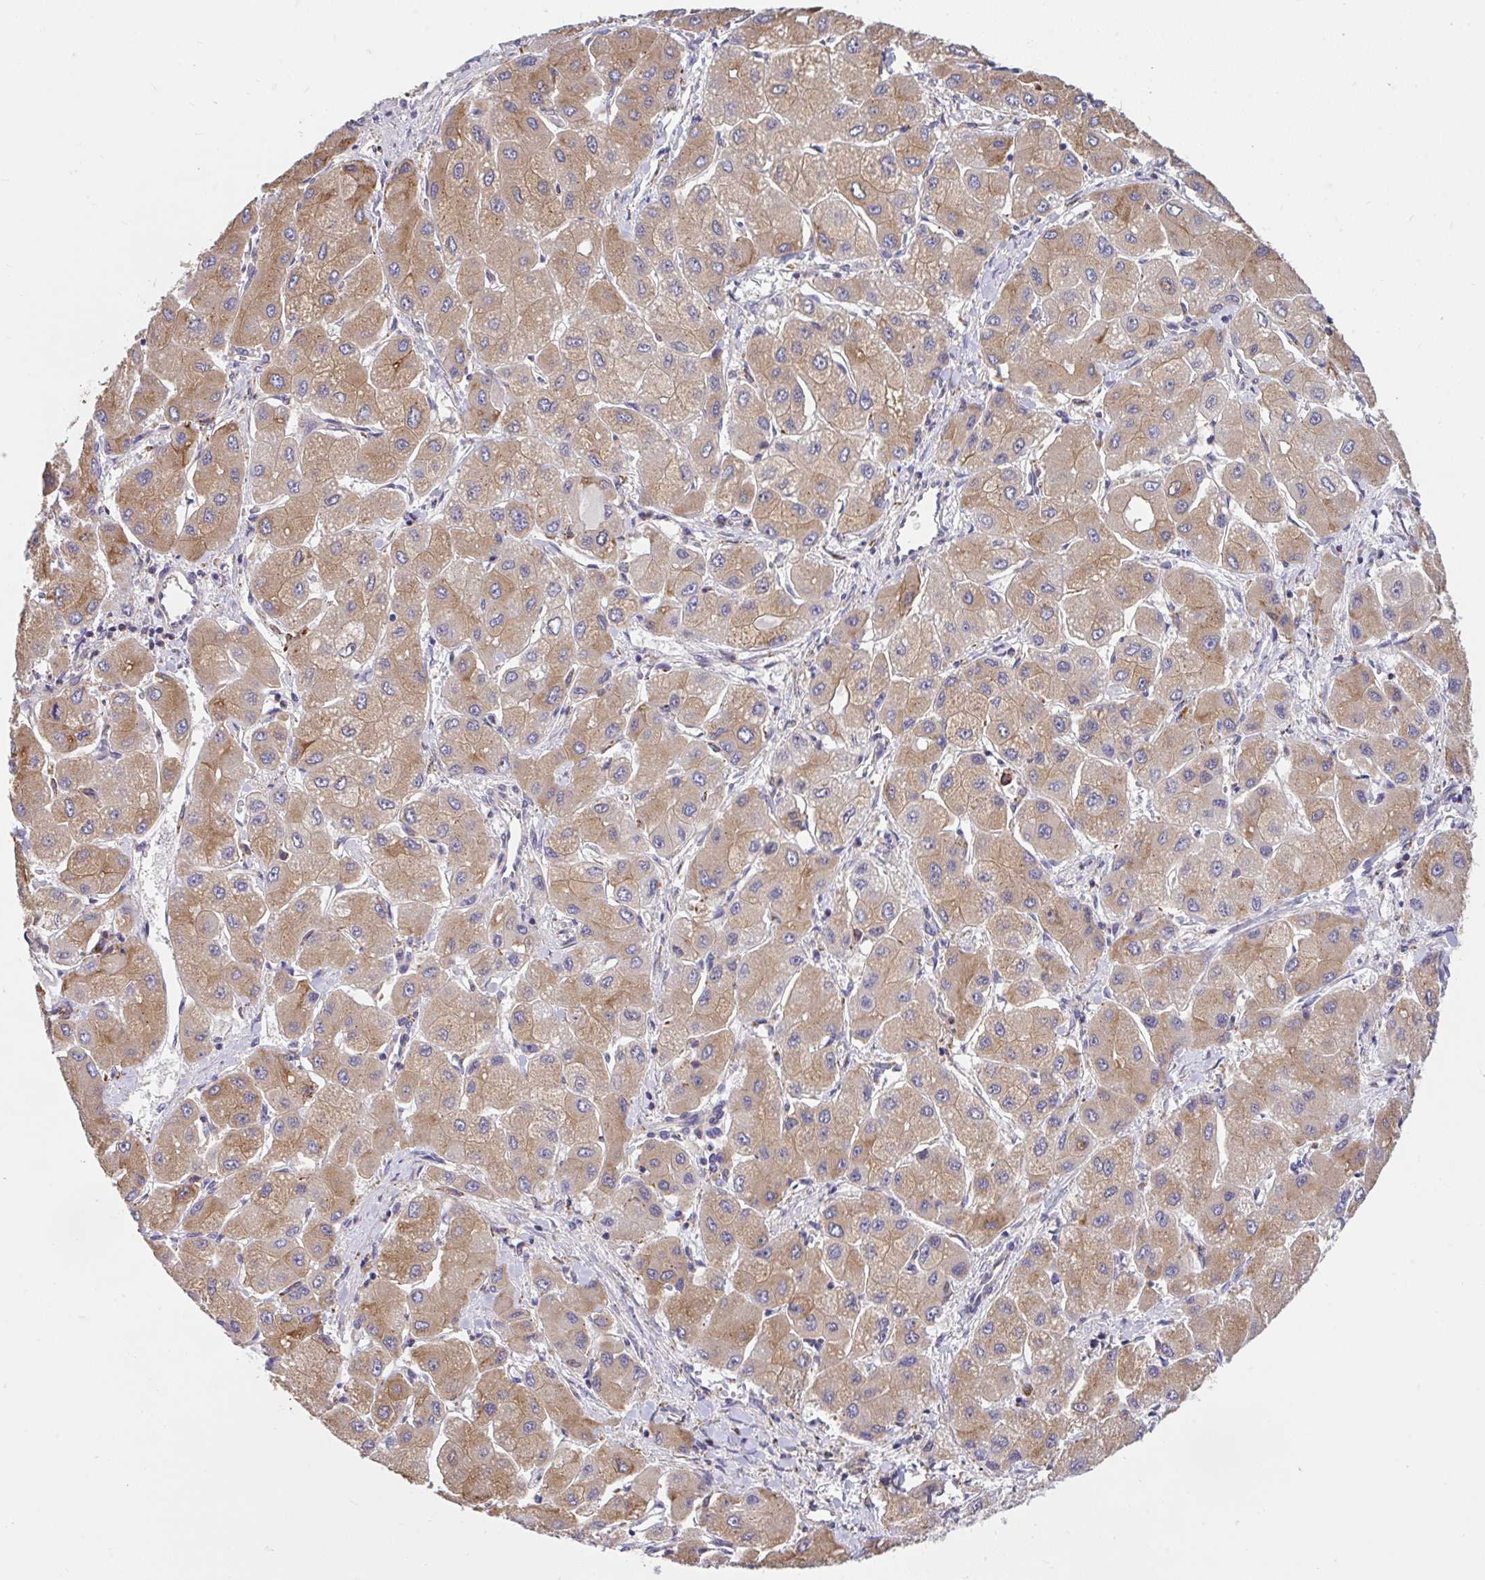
{"staining": {"intensity": "moderate", "quantity": ">75%", "location": "cytoplasmic/membranous"}, "tissue": "liver cancer", "cell_type": "Tumor cells", "image_type": "cancer", "snomed": [{"axis": "morphology", "description": "Carcinoma, Hepatocellular, NOS"}, {"axis": "topography", "description": "Liver"}], "caption": "A brown stain shows moderate cytoplasmic/membranous expression of a protein in human hepatocellular carcinoma (liver) tumor cells.", "gene": "RALBP1", "patient": {"sex": "male", "age": 40}}